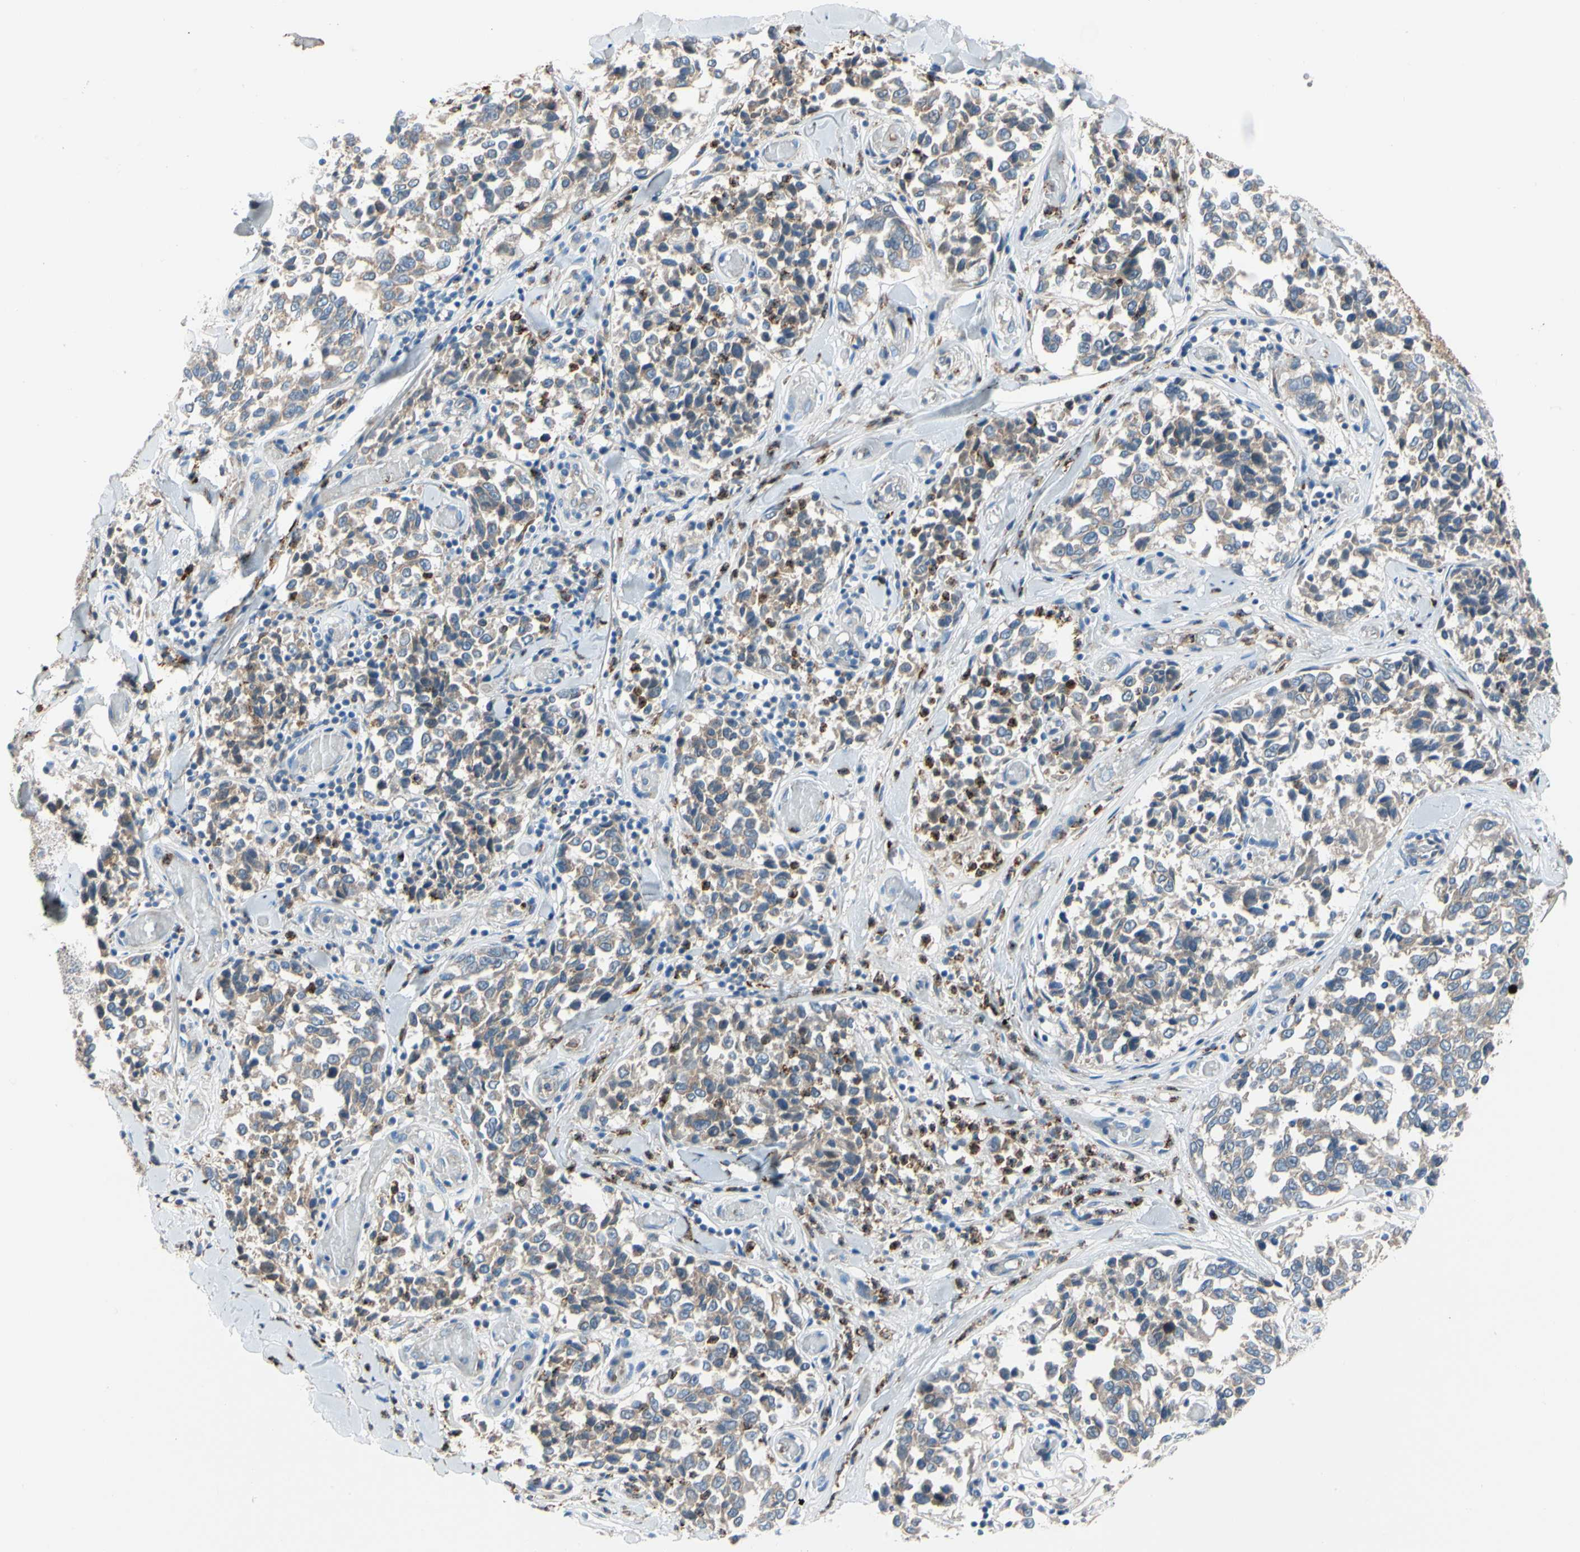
{"staining": {"intensity": "negative", "quantity": "none", "location": "none"}, "tissue": "melanoma", "cell_type": "Tumor cells", "image_type": "cancer", "snomed": [{"axis": "morphology", "description": "Malignant melanoma, NOS"}, {"axis": "topography", "description": "Skin"}], "caption": "DAB (3,3'-diaminobenzidine) immunohistochemical staining of human malignant melanoma shows no significant expression in tumor cells.", "gene": "HJURP", "patient": {"sex": "female", "age": 64}}